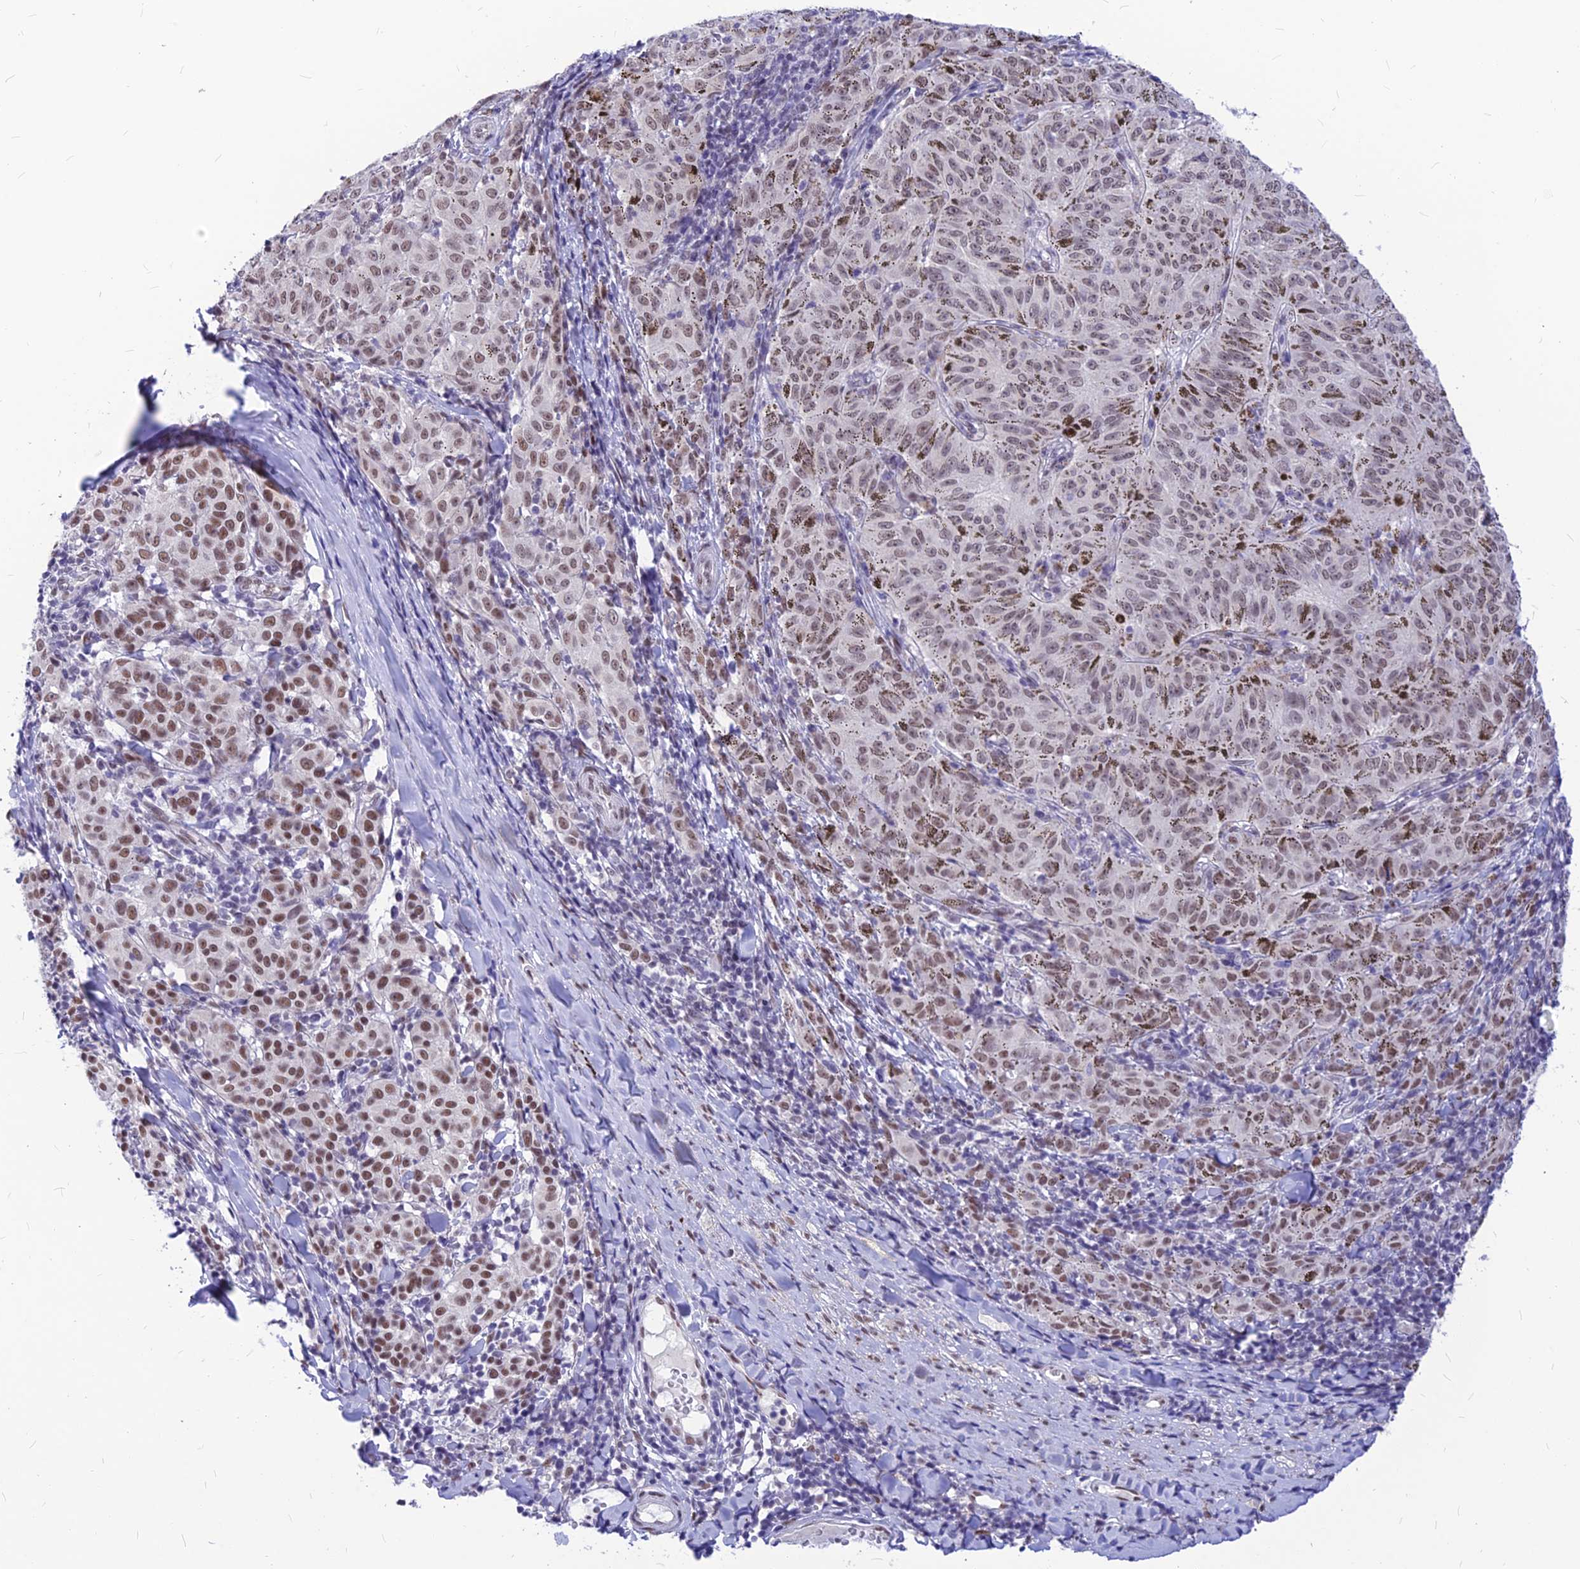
{"staining": {"intensity": "moderate", "quantity": ">75%", "location": "nuclear"}, "tissue": "melanoma", "cell_type": "Tumor cells", "image_type": "cancer", "snomed": [{"axis": "morphology", "description": "Malignant melanoma, NOS"}, {"axis": "topography", "description": "Skin"}], "caption": "Tumor cells exhibit medium levels of moderate nuclear staining in about >75% of cells in human melanoma. Immunohistochemistry stains the protein in brown and the nuclei are stained blue.", "gene": "KCTD13", "patient": {"sex": "female", "age": 72}}